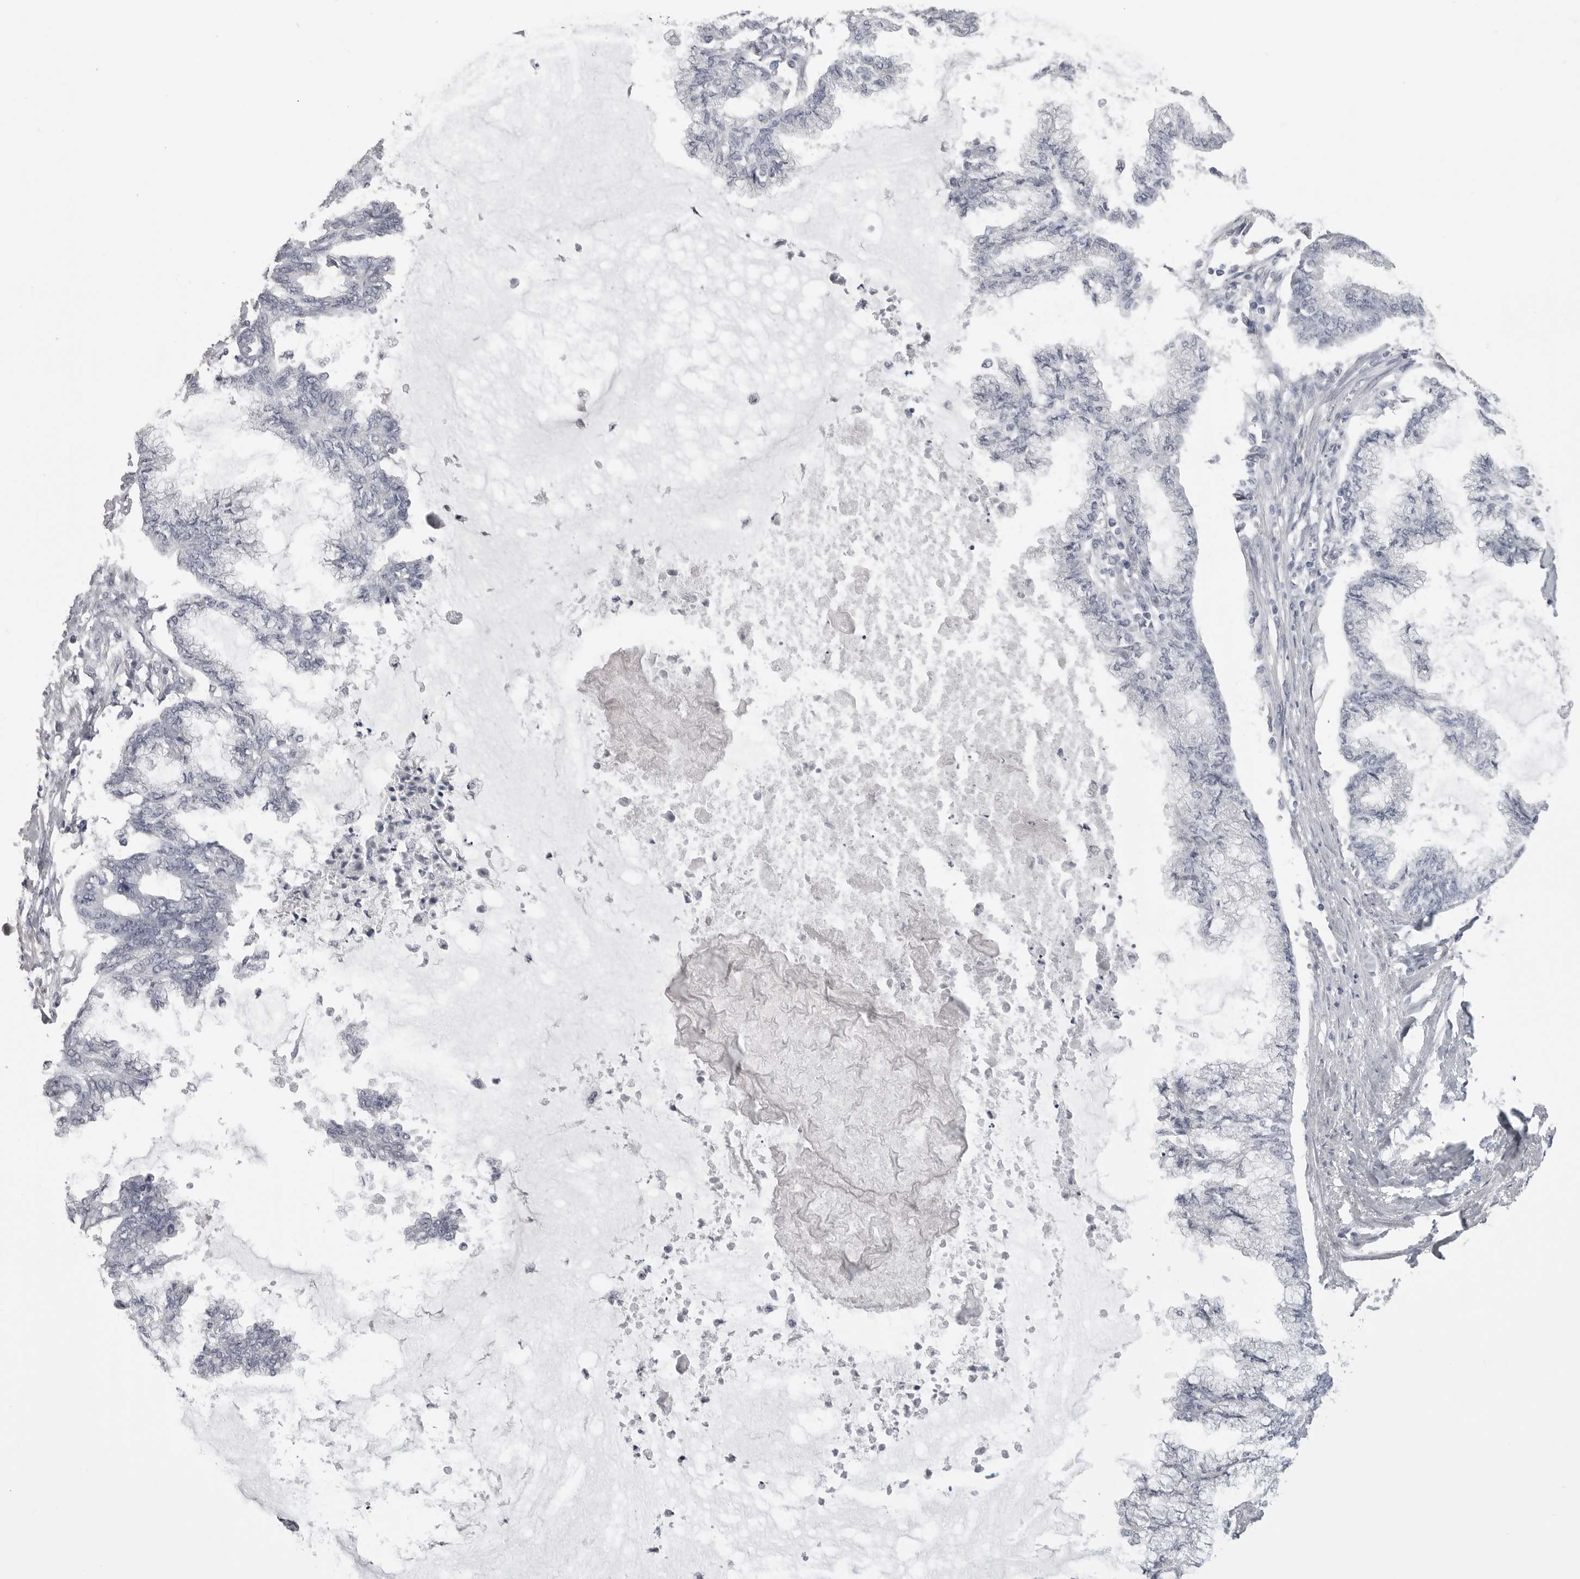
{"staining": {"intensity": "negative", "quantity": "none", "location": "none"}, "tissue": "endometrial cancer", "cell_type": "Tumor cells", "image_type": "cancer", "snomed": [{"axis": "morphology", "description": "Adenocarcinoma, NOS"}, {"axis": "topography", "description": "Endometrium"}], "caption": "High magnification brightfield microscopy of endometrial adenocarcinoma stained with DAB (3,3'-diaminobenzidine) (brown) and counterstained with hematoxylin (blue): tumor cells show no significant positivity. (IHC, brightfield microscopy, high magnification).", "gene": "SERPING1", "patient": {"sex": "female", "age": 86}}